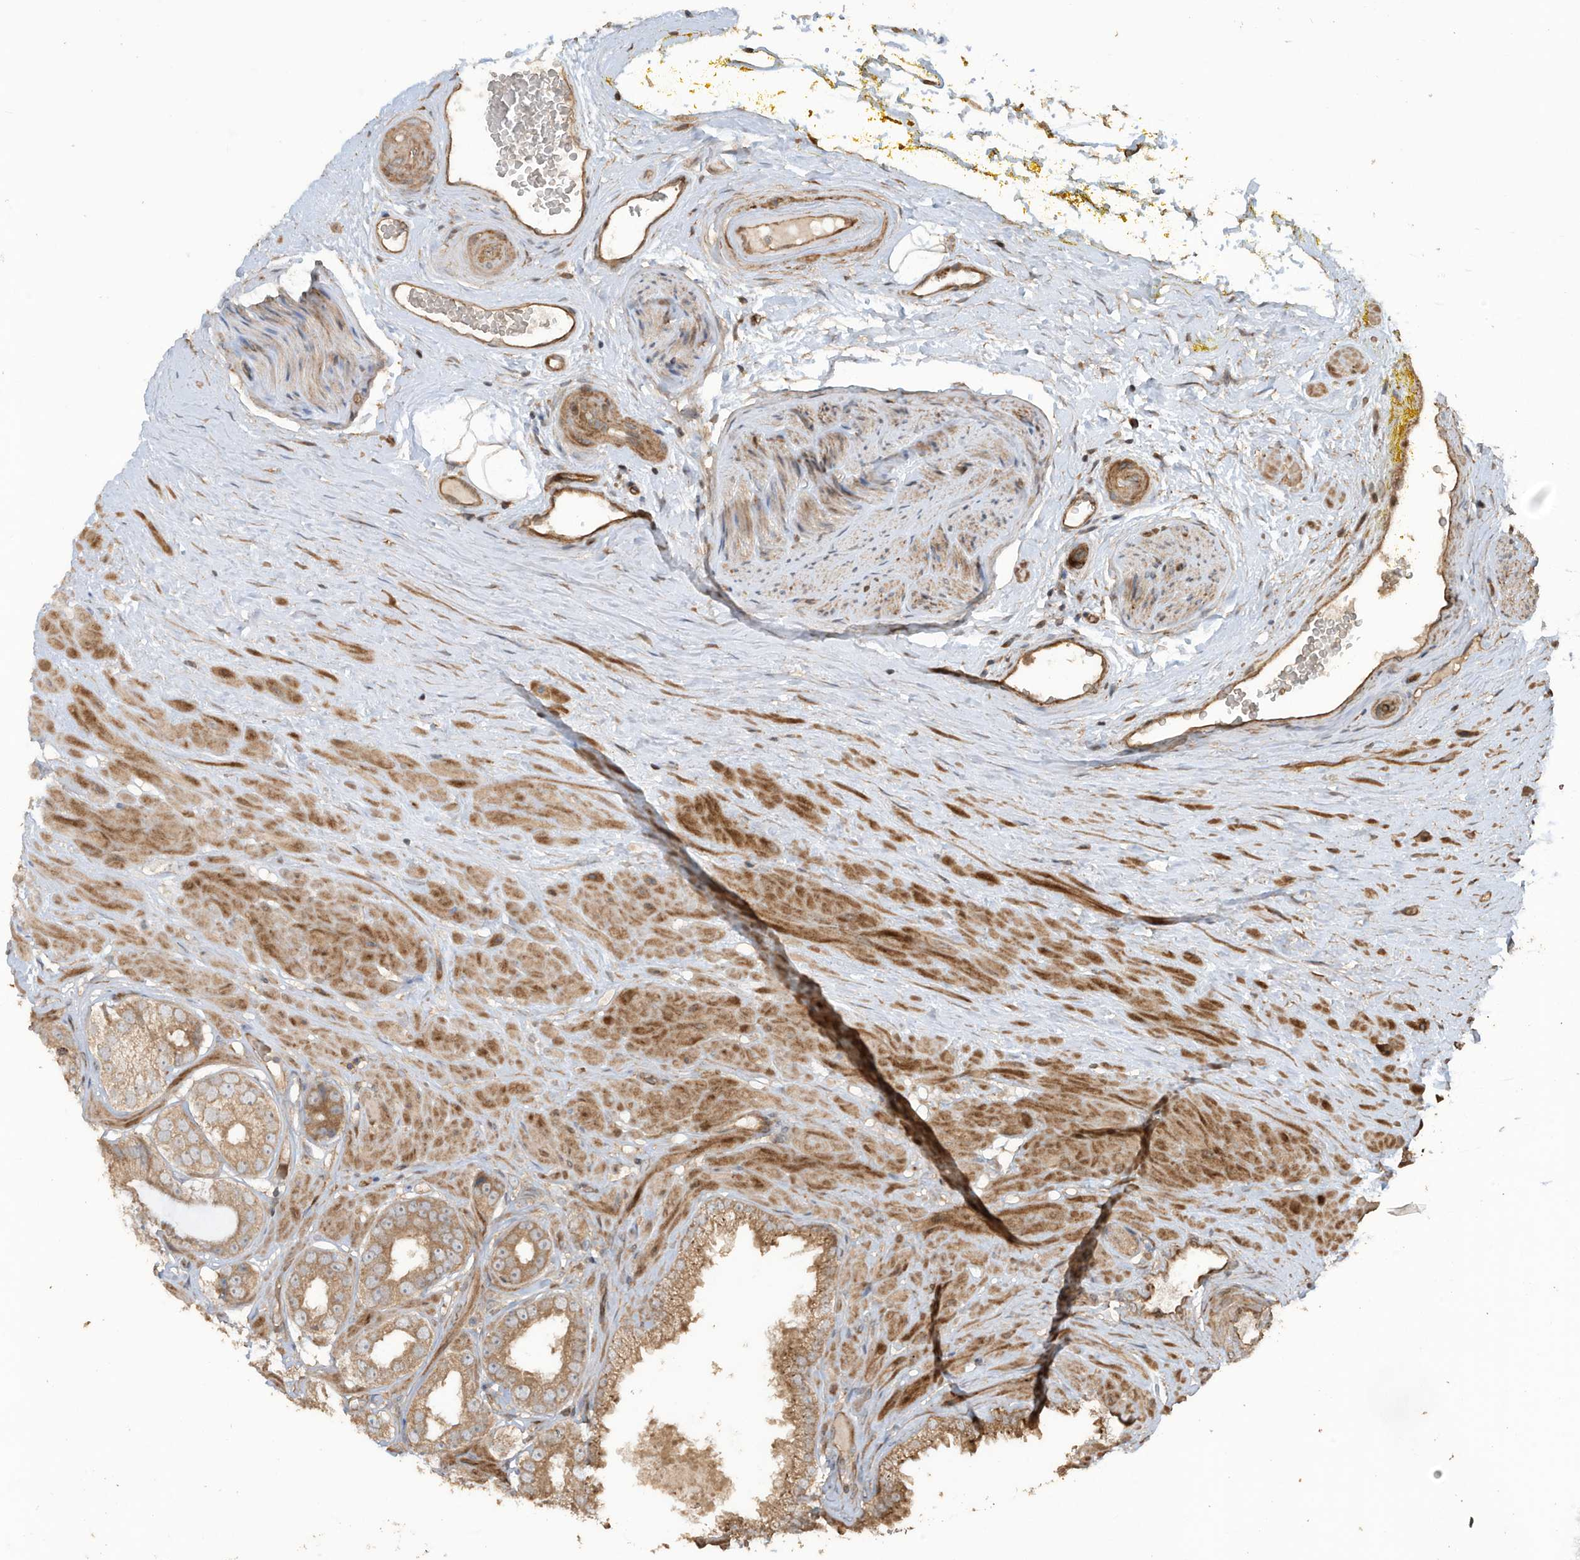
{"staining": {"intensity": "moderate", "quantity": ">75%", "location": "cytoplasmic/membranous"}, "tissue": "prostate cancer", "cell_type": "Tumor cells", "image_type": "cancer", "snomed": [{"axis": "morphology", "description": "Adenocarcinoma, High grade"}, {"axis": "topography", "description": "Prostate"}], "caption": "High-power microscopy captured an immunohistochemistry (IHC) histopathology image of prostate high-grade adenocarcinoma, revealing moderate cytoplasmic/membranous staining in about >75% of tumor cells.", "gene": "ZNF653", "patient": {"sex": "male", "age": 59}}